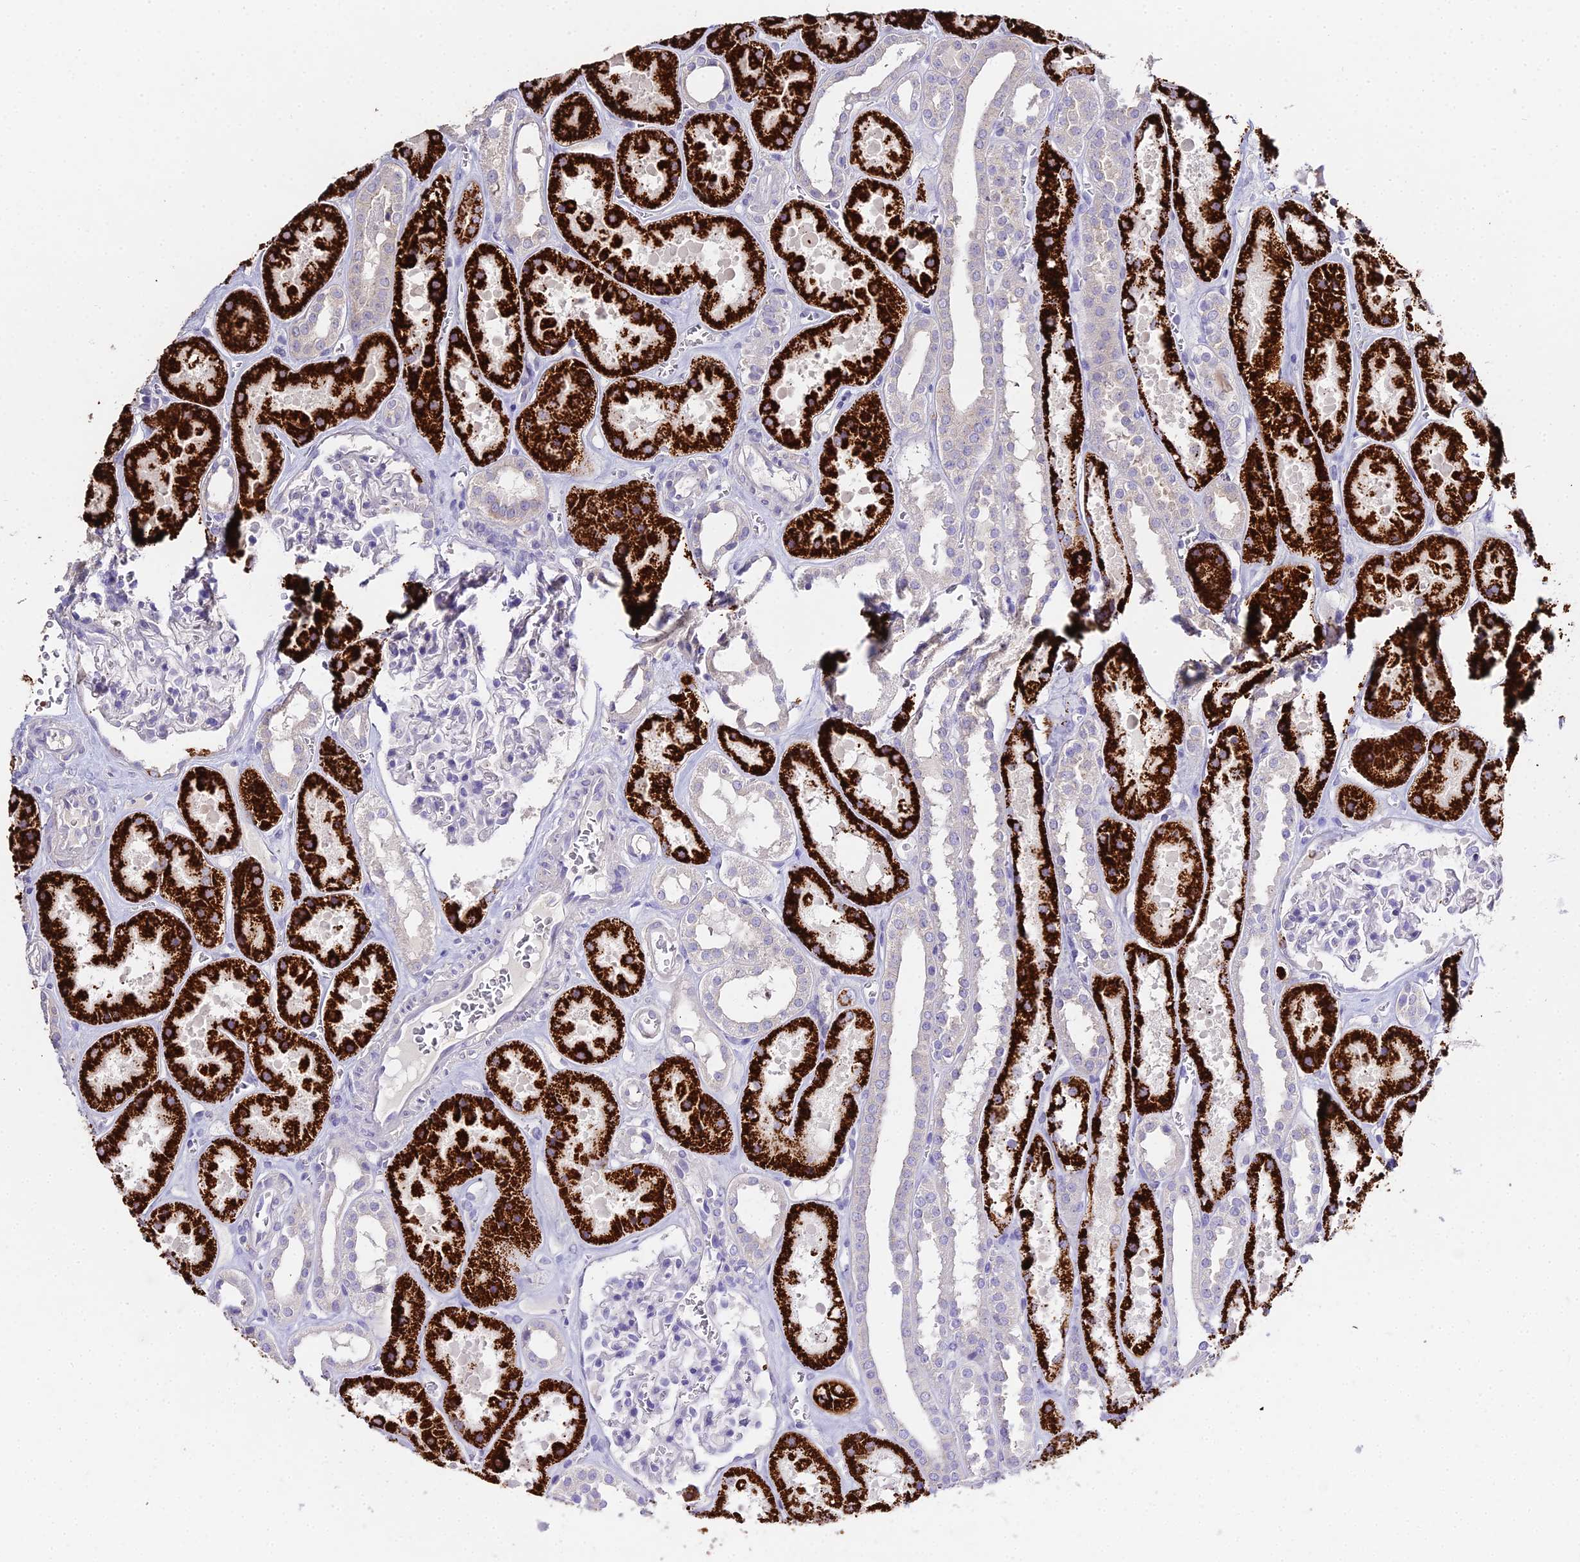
{"staining": {"intensity": "negative", "quantity": "none", "location": "none"}, "tissue": "kidney", "cell_type": "Cells in glomeruli", "image_type": "normal", "snomed": [{"axis": "morphology", "description": "Normal tissue, NOS"}, {"axis": "topography", "description": "Kidney"}], "caption": "Immunohistochemical staining of normal human kidney shows no significant positivity in cells in glomeruli. (DAB immunohistochemistry, high magnification).", "gene": "GLYAT", "patient": {"sex": "female", "age": 41}}